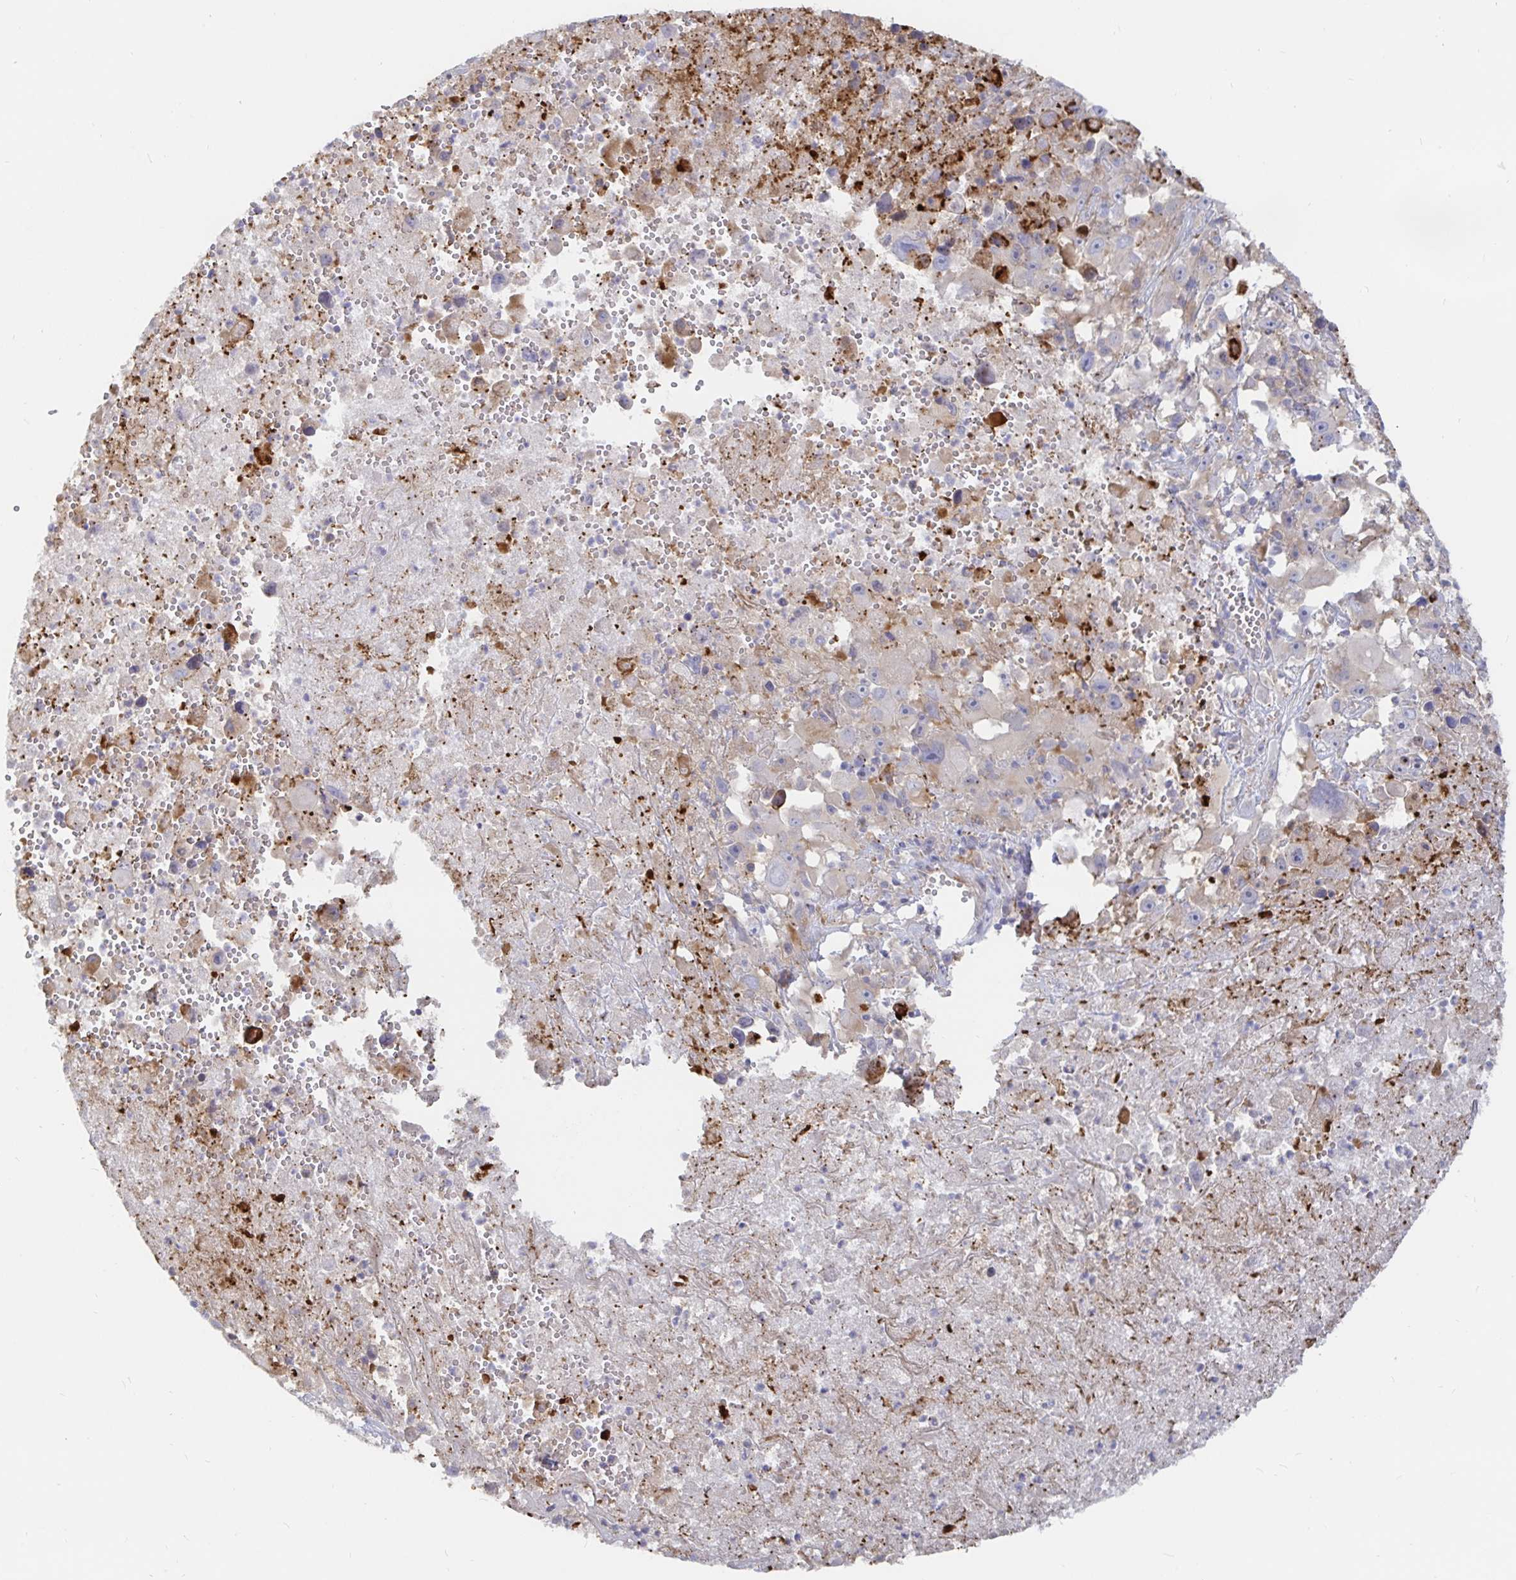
{"staining": {"intensity": "negative", "quantity": "none", "location": "none"}, "tissue": "melanoma", "cell_type": "Tumor cells", "image_type": "cancer", "snomed": [{"axis": "morphology", "description": "Malignant melanoma, Metastatic site"}, {"axis": "topography", "description": "Soft tissue"}], "caption": "Tumor cells are negative for protein expression in human malignant melanoma (metastatic site).", "gene": "KCTD19", "patient": {"sex": "male", "age": 50}}